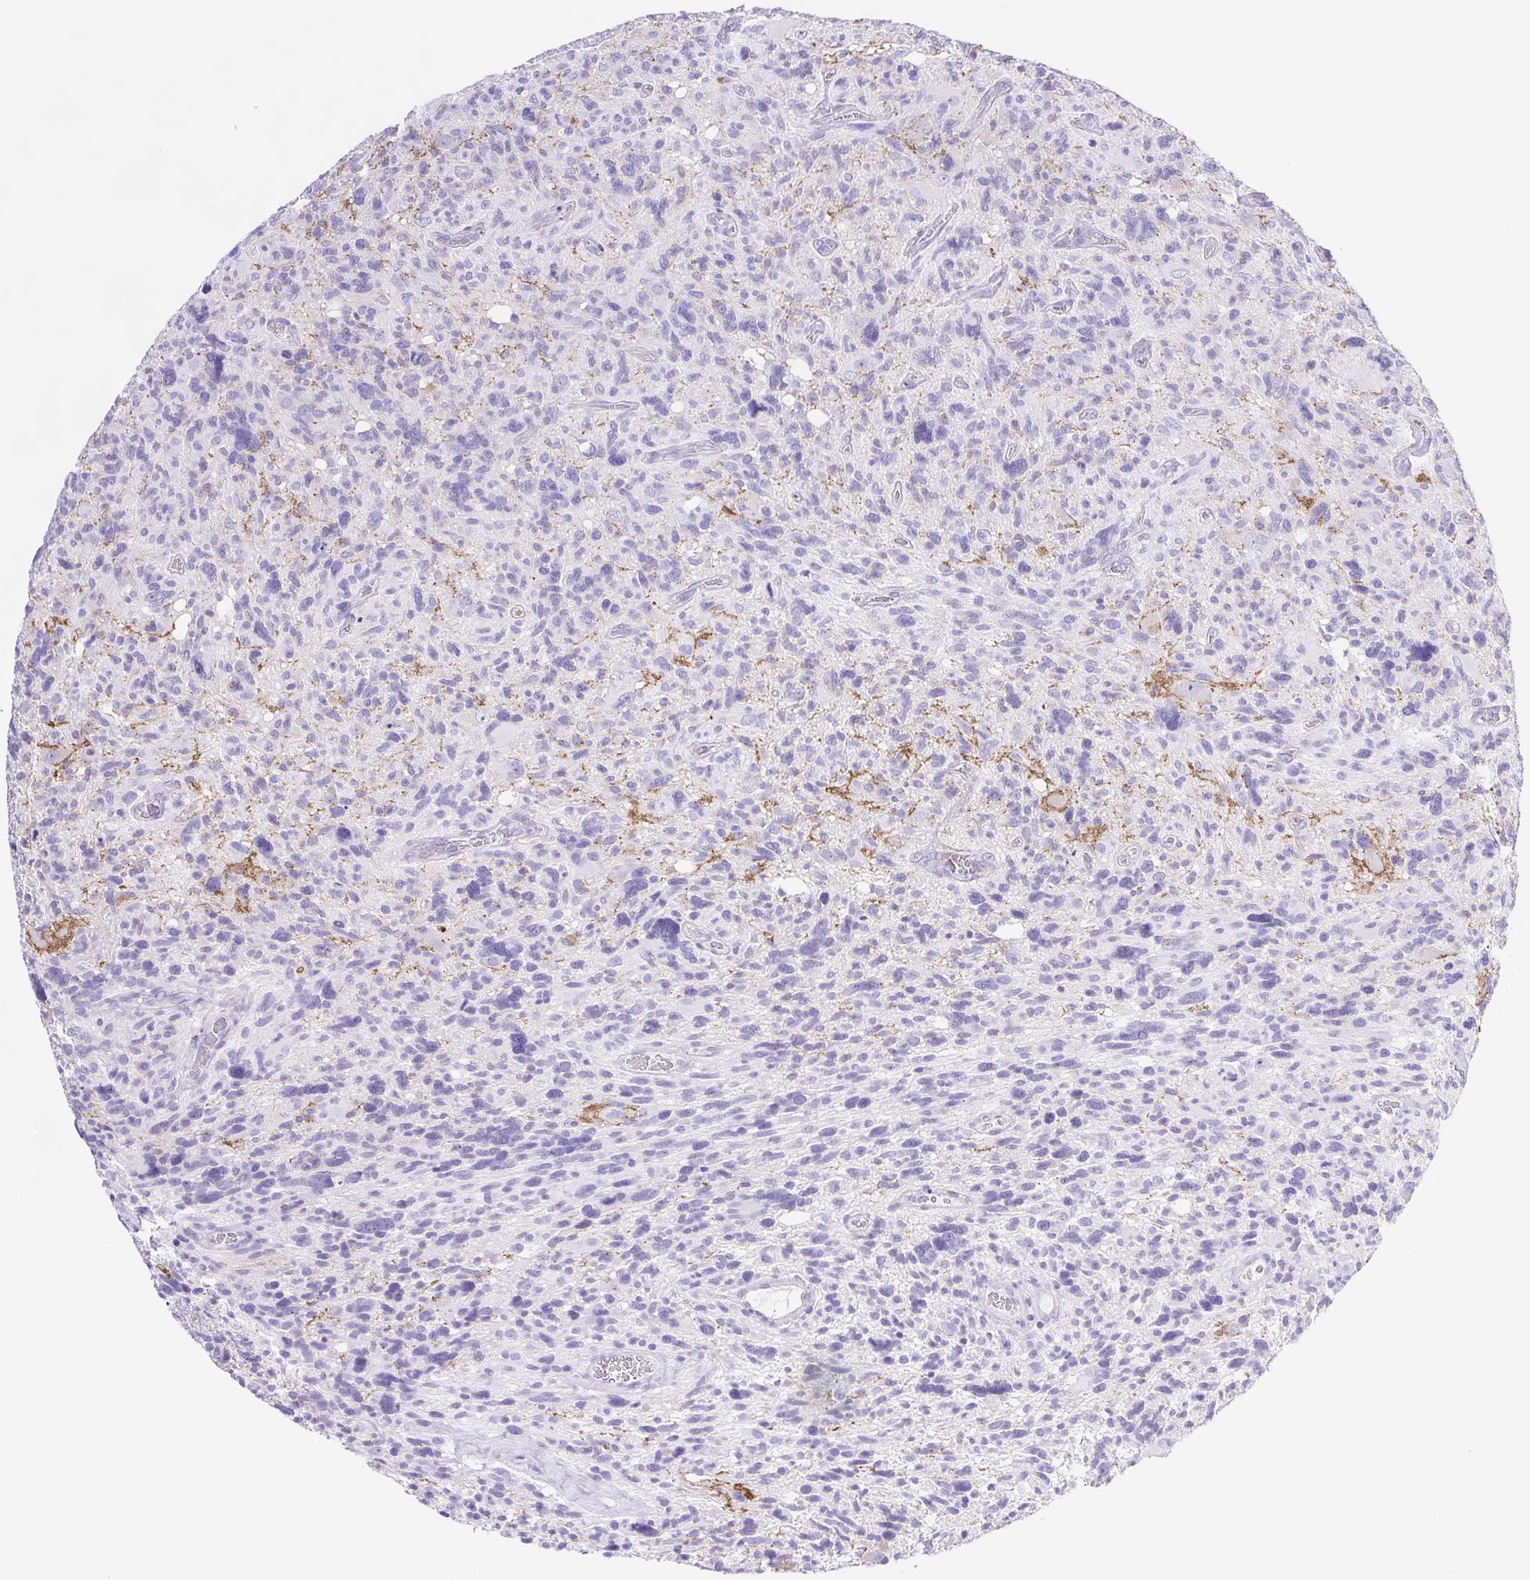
{"staining": {"intensity": "negative", "quantity": "none", "location": "none"}, "tissue": "glioma", "cell_type": "Tumor cells", "image_type": "cancer", "snomed": [{"axis": "morphology", "description": "Glioma, malignant, High grade"}, {"axis": "topography", "description": "Brain"}], "caption": "Immunohistochemistry of human high-grade glioma (malignant) shows no positivity in tumor cells.", "gene": "SYNPR", "patient": {"sex": "male", "age": 49}}